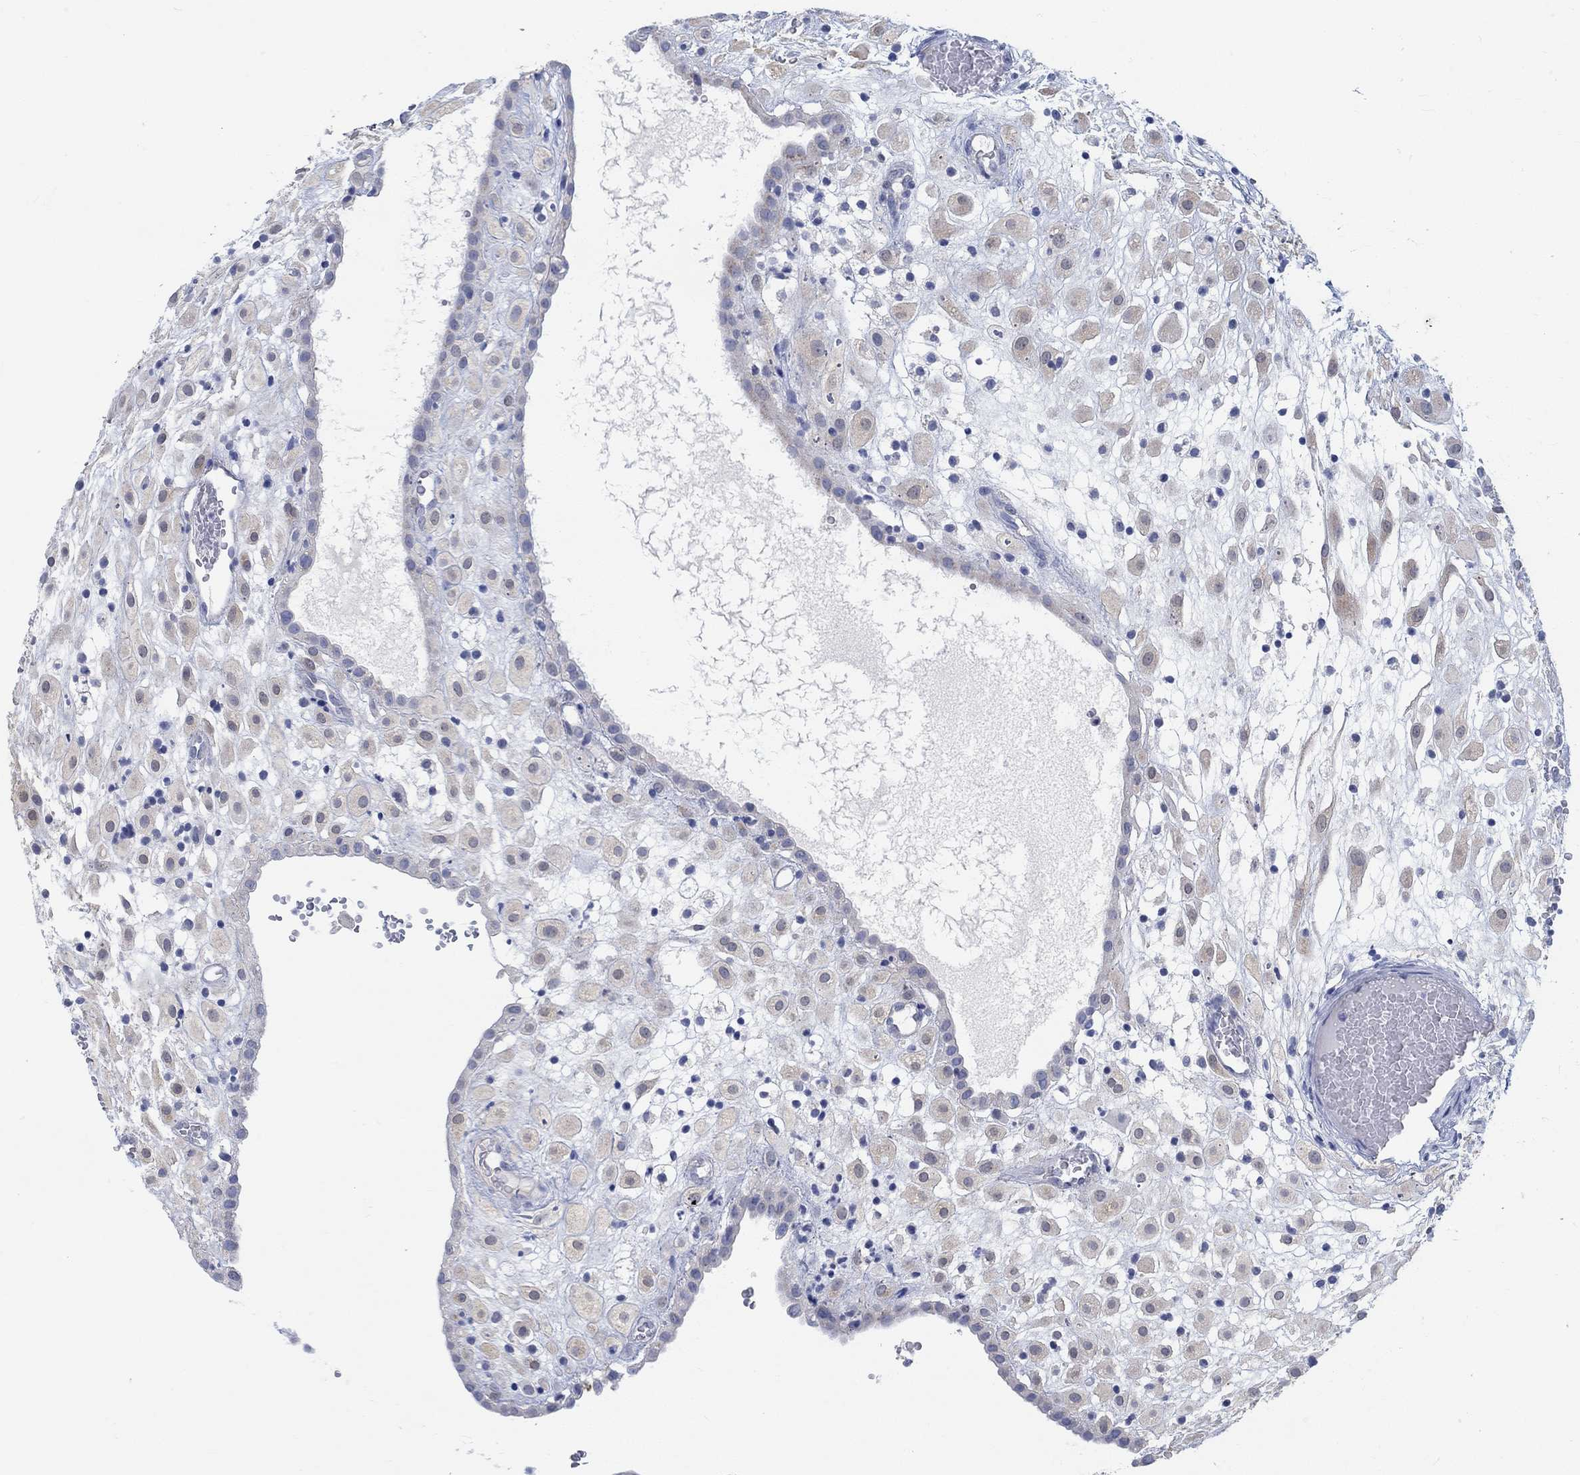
{"staining": {"intensity": "weak", "quantity": "25%-75%", "location": "cytoplasmic/membranous"}, "tissue": "placenta", "cell_type": "Decidual cells", "image_type": "normal", "snomed": [{"axis": "morphology", "description": "Normal tissue, NOS"}, {"axis": "topography", "description": "Placenta"}], "caption": "Immunohistochemical staining of unremarkable human placenta exhibits 25%-75% levels of weak cytoplasmic/membranous protein expression in approximately 25%-75% of decidual cells. The staining was performed using DAB (3,3'-diaminobenzidine) to visualize the protein expression in brown, while the nuclei were stained in blue with hematoxylin (Magnification: 20x).", "gene": "TEKT4", "patient": {"sex": "female", "age": 24}}